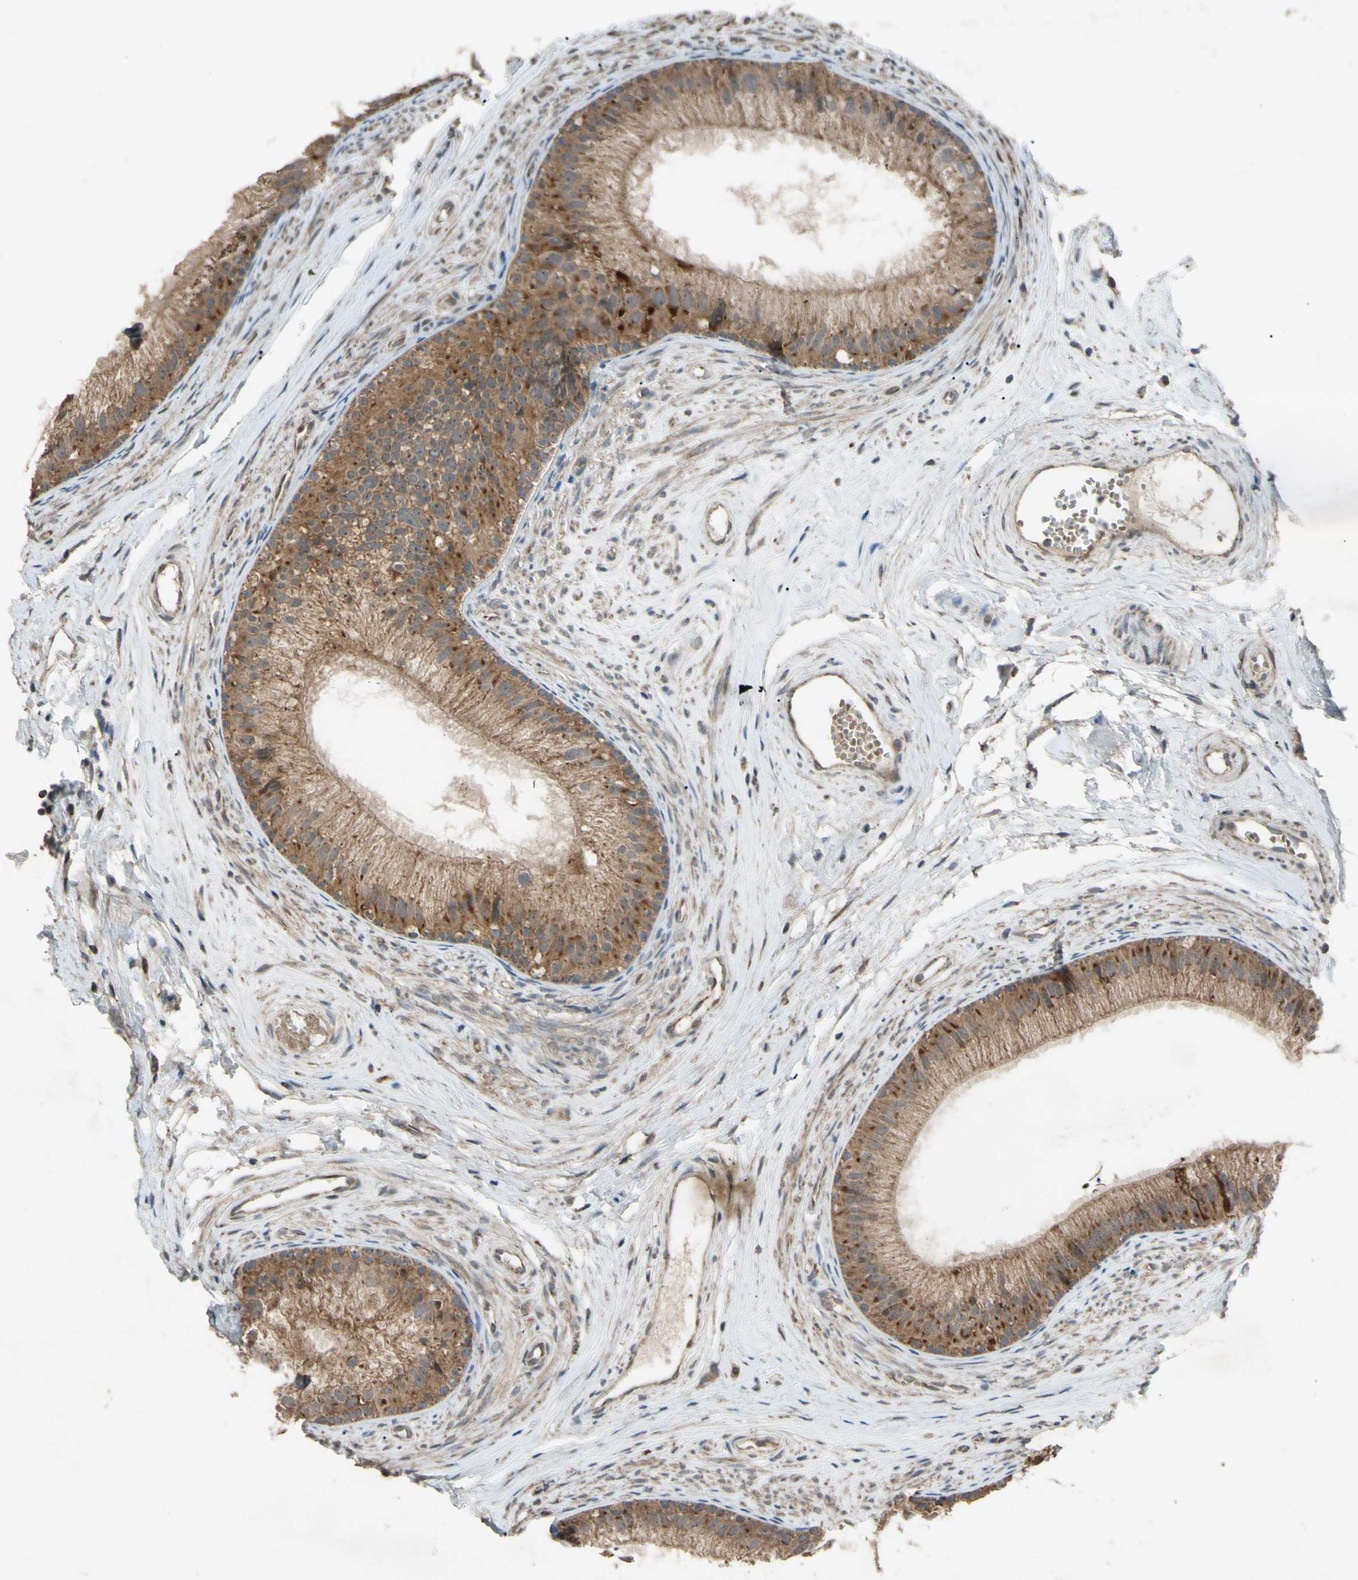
{"staining": {"intensity": "strong", "quantity": ">75%", "location": "cytoplasmic/membranous"}, "tissue": "epididymis", "cell_type": "Glandular cells", "image_type": "normal", "snomed": [{"axis": "morphology", "description": "Normal tissue, NOS"}, {"axis": "topography", "description": "Epididymis"}], "caption": "High-power microscopy captured an immunohistochemistry image of benign epididymis, revealing strong cytoplasmic/membranous expression in approximately >75% of glandular cells. Nuclei are stained in blue.", "gene": "ACOT8", "patient": {"sex": "male", "age": 56}}